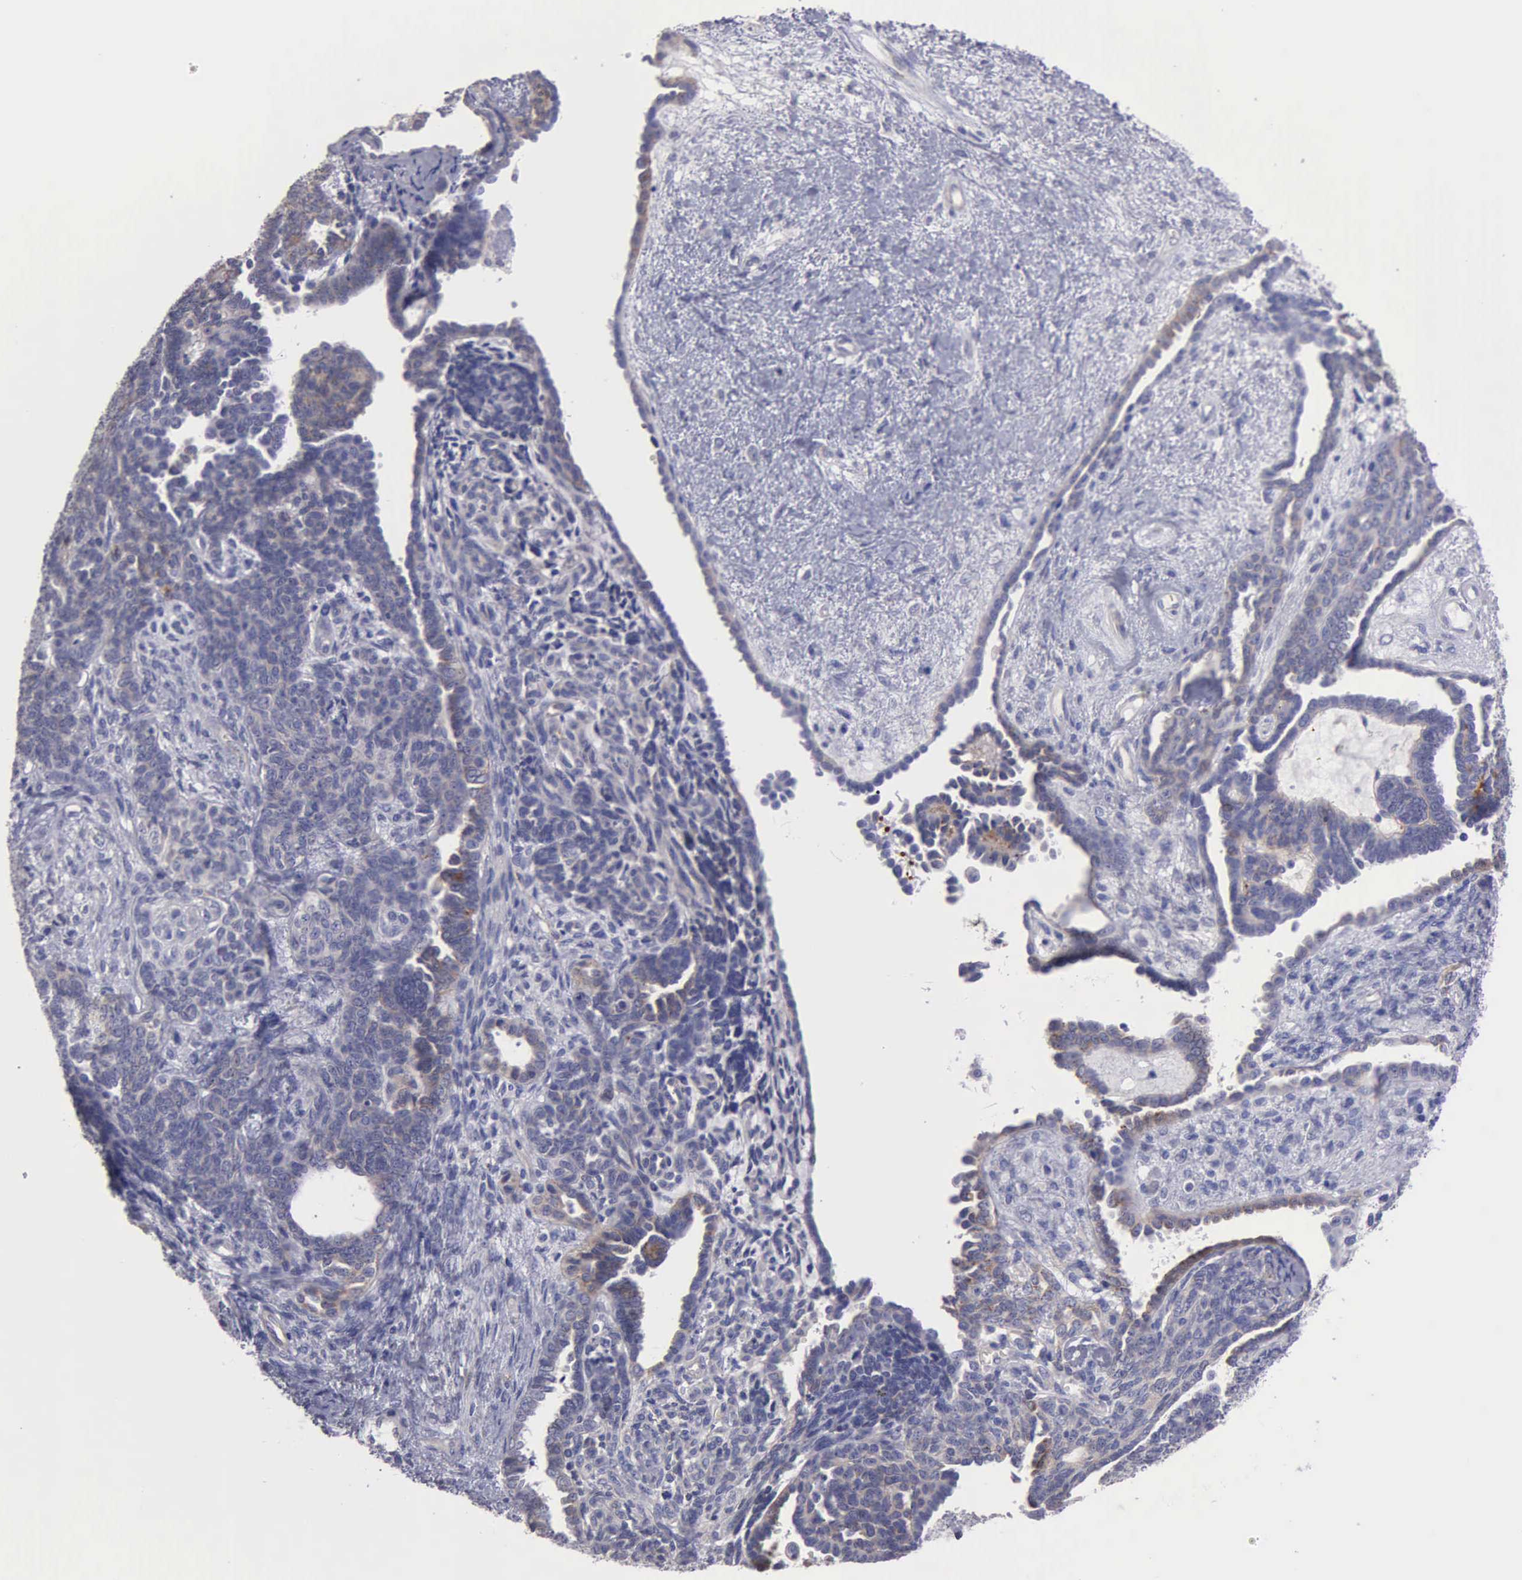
{"staining": {"intensity": "weak", "quantity": "25%-75%", "location": "cytoplasmic/membranous"}, "tissue": "endometrial cancer", "cell_type": "Tumor cells", "image_type": "cancer", "snomed": [{"axis": "morphology", "description": "Neoplasm, malignant, NOS"}, {"axis": "topography", "description": "Endometrium"}], "caption": "Tumor cells exhibit low levels of weak cytoplasmic/membranous positivity in about 25%-75% of cells in endometrial cancer.", "gene": "APP", "patient": {"sex": "female", "age": 74}}